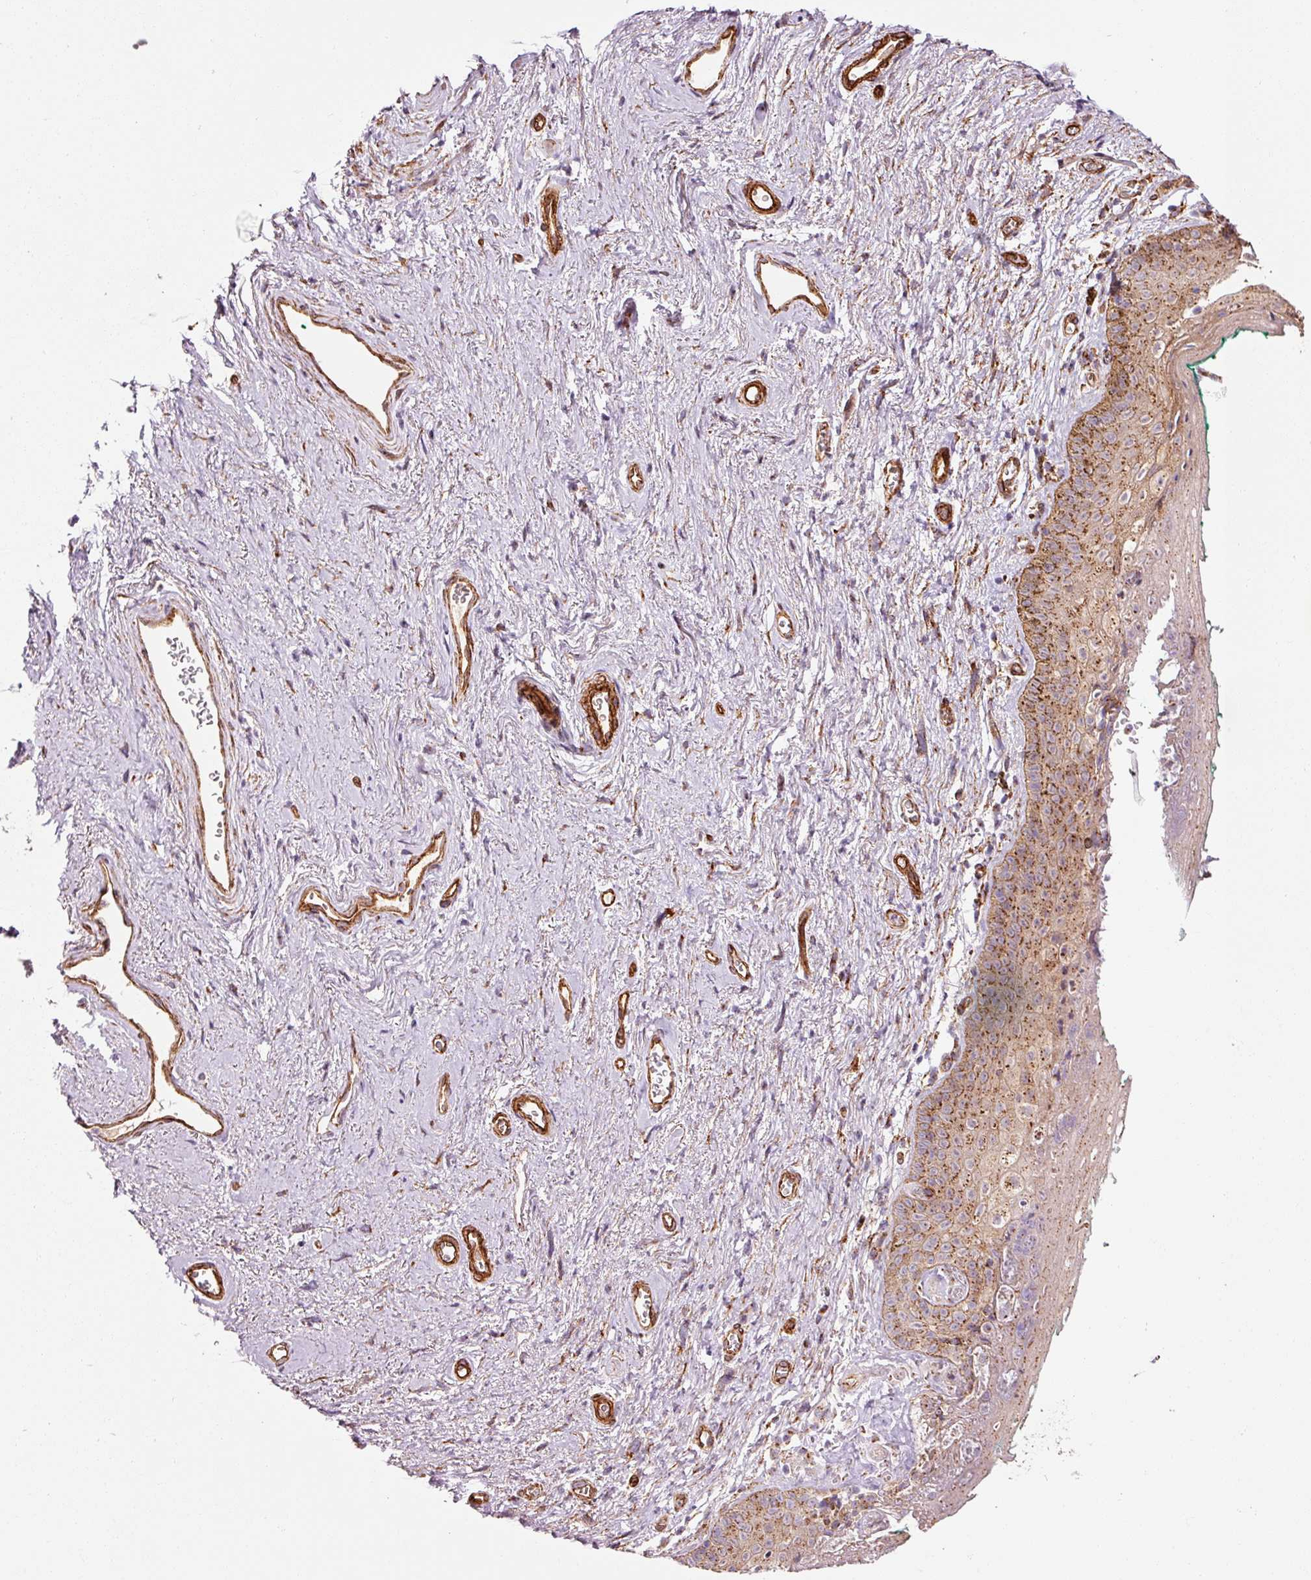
{"staining": {"intensity": "strong", "quantity": "25%-75%", "location": "cytoplasmic/membranous"}, "tissue": "vagina", "cell_type": "Squamous epithelial cells", "image_type": "normal", "snomed": [{"axis": "morphology", "description": "Normal tissue, NOS"}, {"axis": "topography", "description": "Vulva"}, {"axis": "topography", "description": "Vagina"}, {"axis": "topography", "description": "Peripheral nerve tissue"}], "caption": "Squamous epithelial cells display strong cytoplasmic/membranous positivity in about 25%-75% of cells in unremarkable vagina. (brown staining indicates protein expression, while blue staining denotes nuclei).", "gene": "LIMK2", "patient": {"sex": "female", "age": 66}}